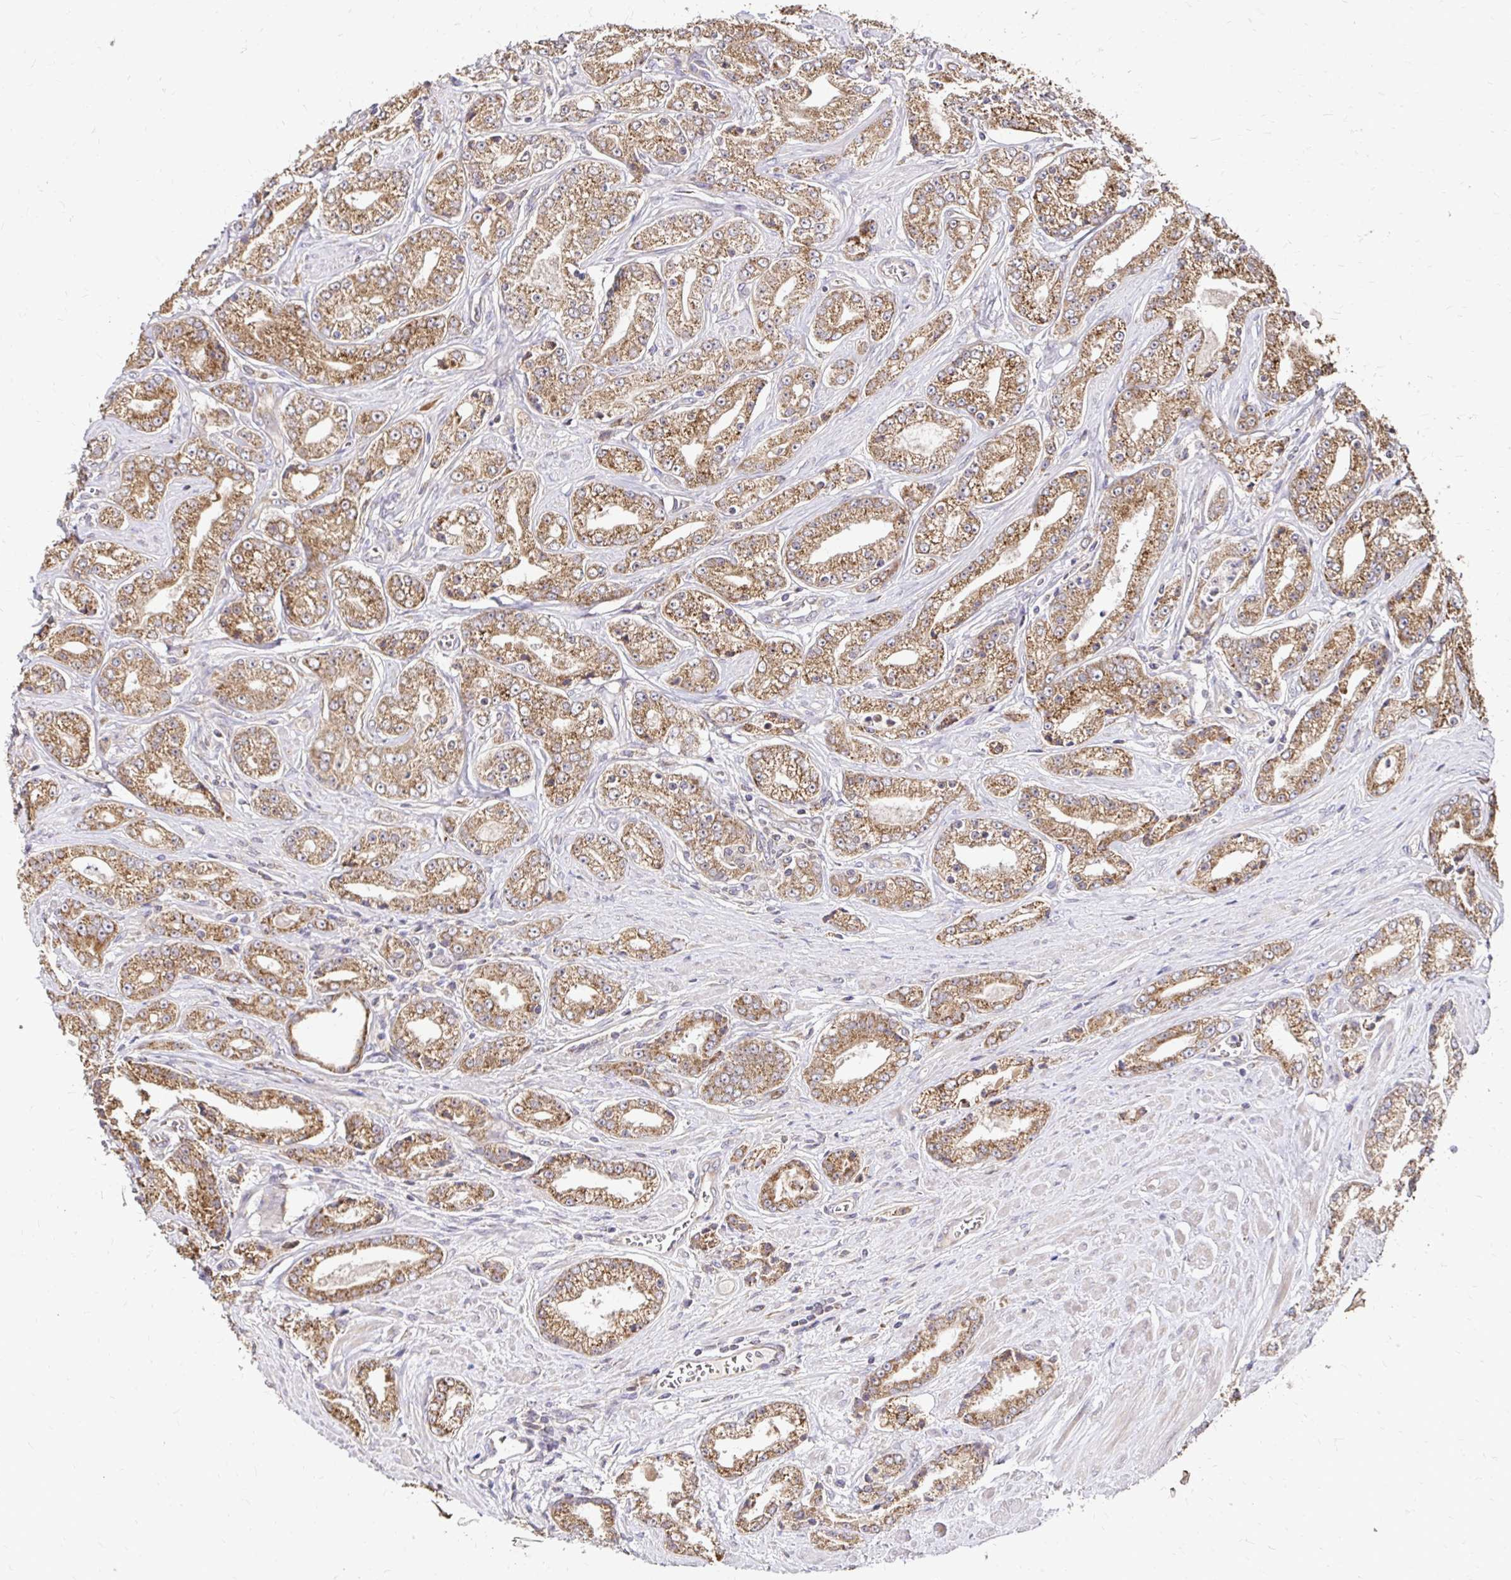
{"staining": {"intensity": "moderate", "quantity": ">75%", "location": "cytoplasmic/membranous"}, "tissue": "prostate cancer", "cell_type": "Tumor cells", "image_type": "cancer", "snomed": [{"axis": "morphology", "description": "Adenocarcinoma, High grade"}, {"axis": "topography", "description": "Prostate"}], "caption": "The histopathology image reveals a brown stain indicating the presence of a protein in the cytoplasmic/membranous of tumor cells in prostate cancer (high-grade adenocarcinoma).", "gene": "ZW10", "patient": {"sex": "male", "age": 66}}